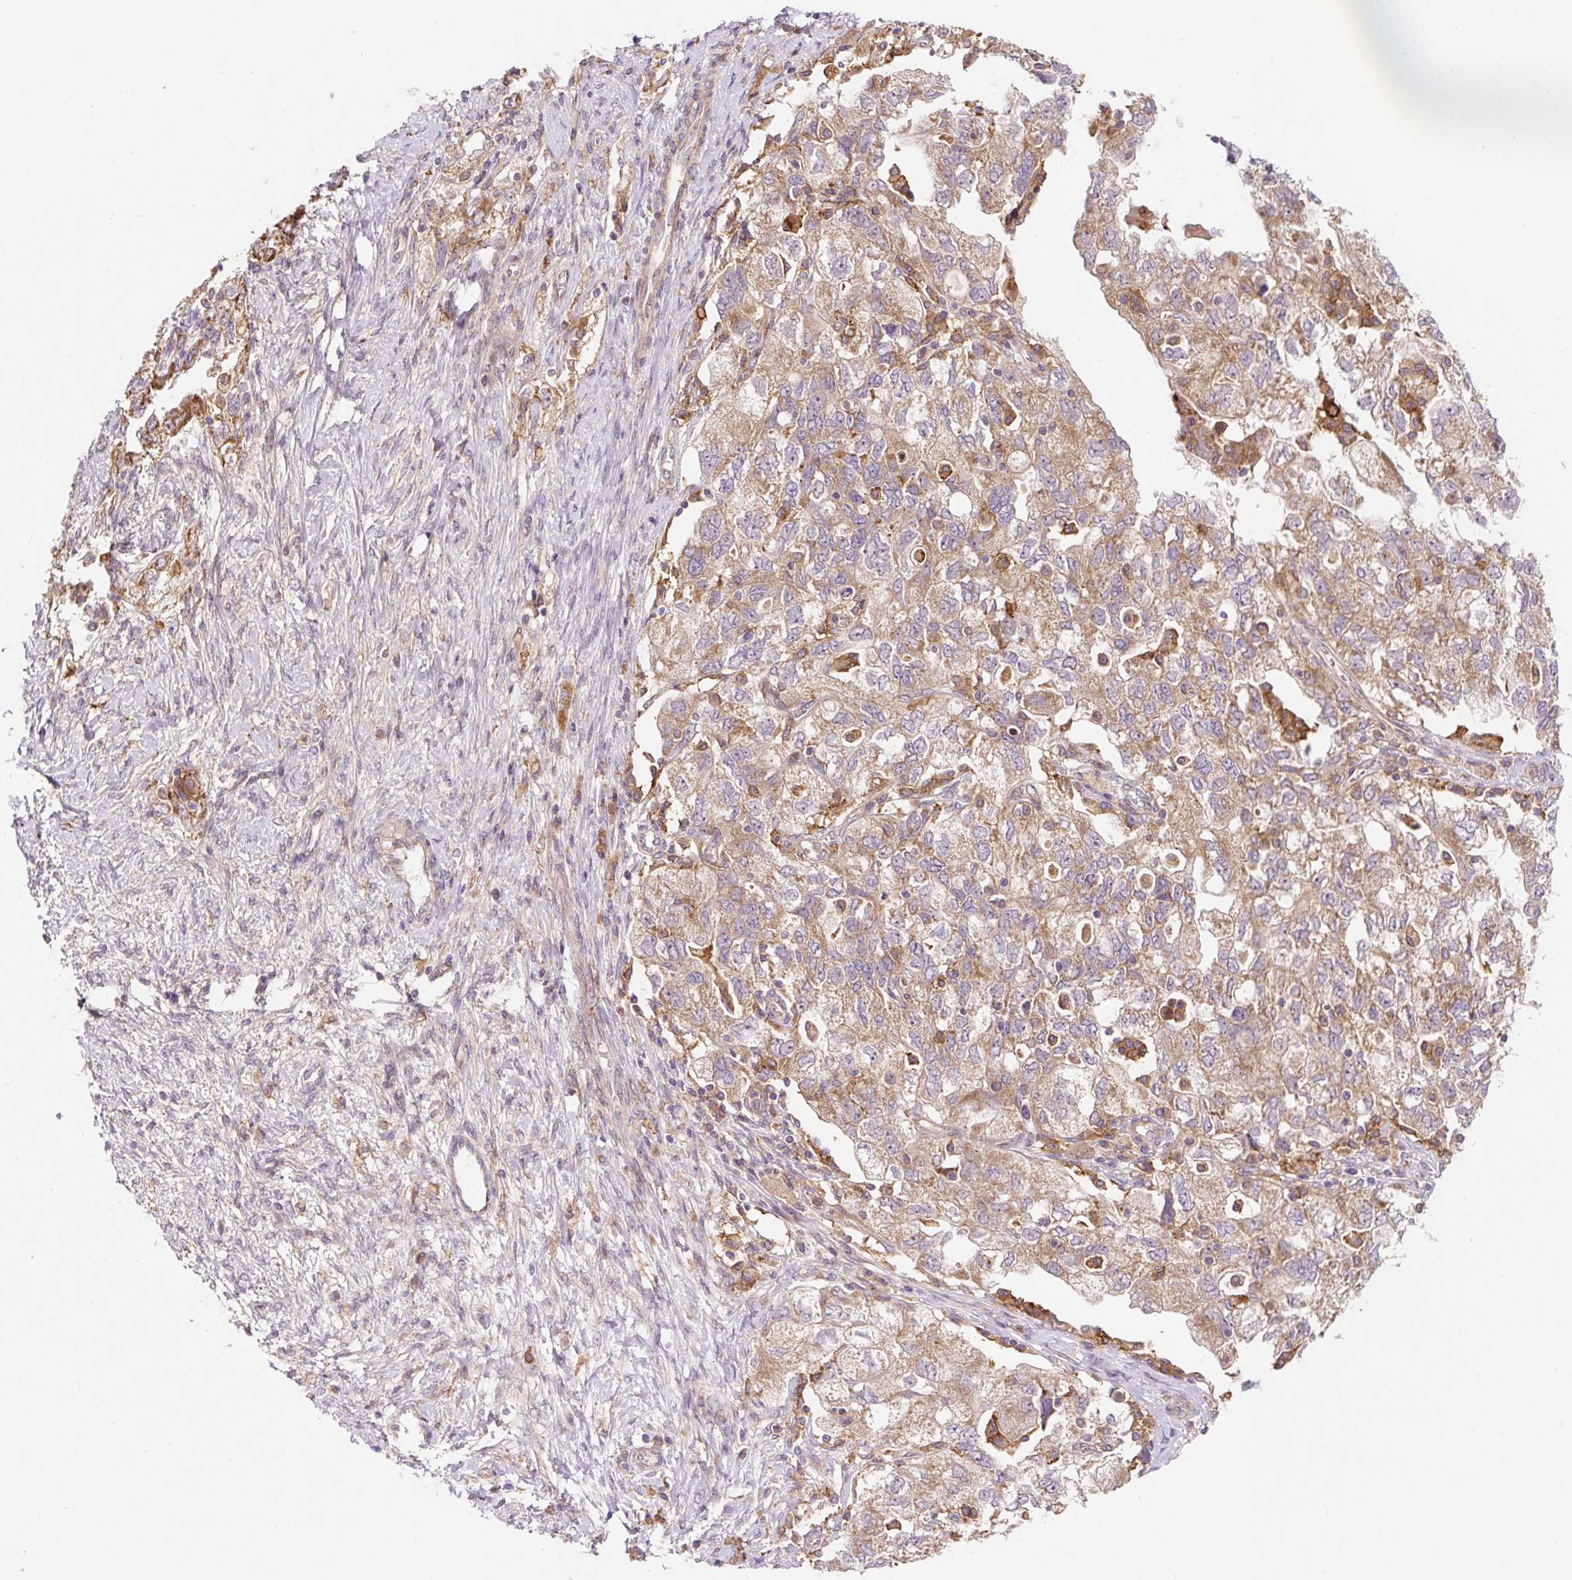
{"staining": {"intensity": "moderate", "quantity": ">75%", "location": "cytoplasmic/membranous"}, "tissue": "ovarian cancer", "cell_type": "Tumor cells", "image_type": "cancer", "snomed": [{"axis": "morphology", "description": "Carcinoma, NOS"}, {"axis": "morphology", "description": "Cystadenocarcinoma, serous, NOS"}, {"axis": "topography", "description": "Ovary"}], "caption": "This histopathology image demonstrates ovarian cancer stained with immunohistochemistry (IHC) to label a protein in brown. The cytoplasmic/membranous of tumor cells show moderate positivity for the protein. Nuclei are counter-stained blue.", "gene": "TRIAP1", "patient": {"sex": "female", "age": 69}}